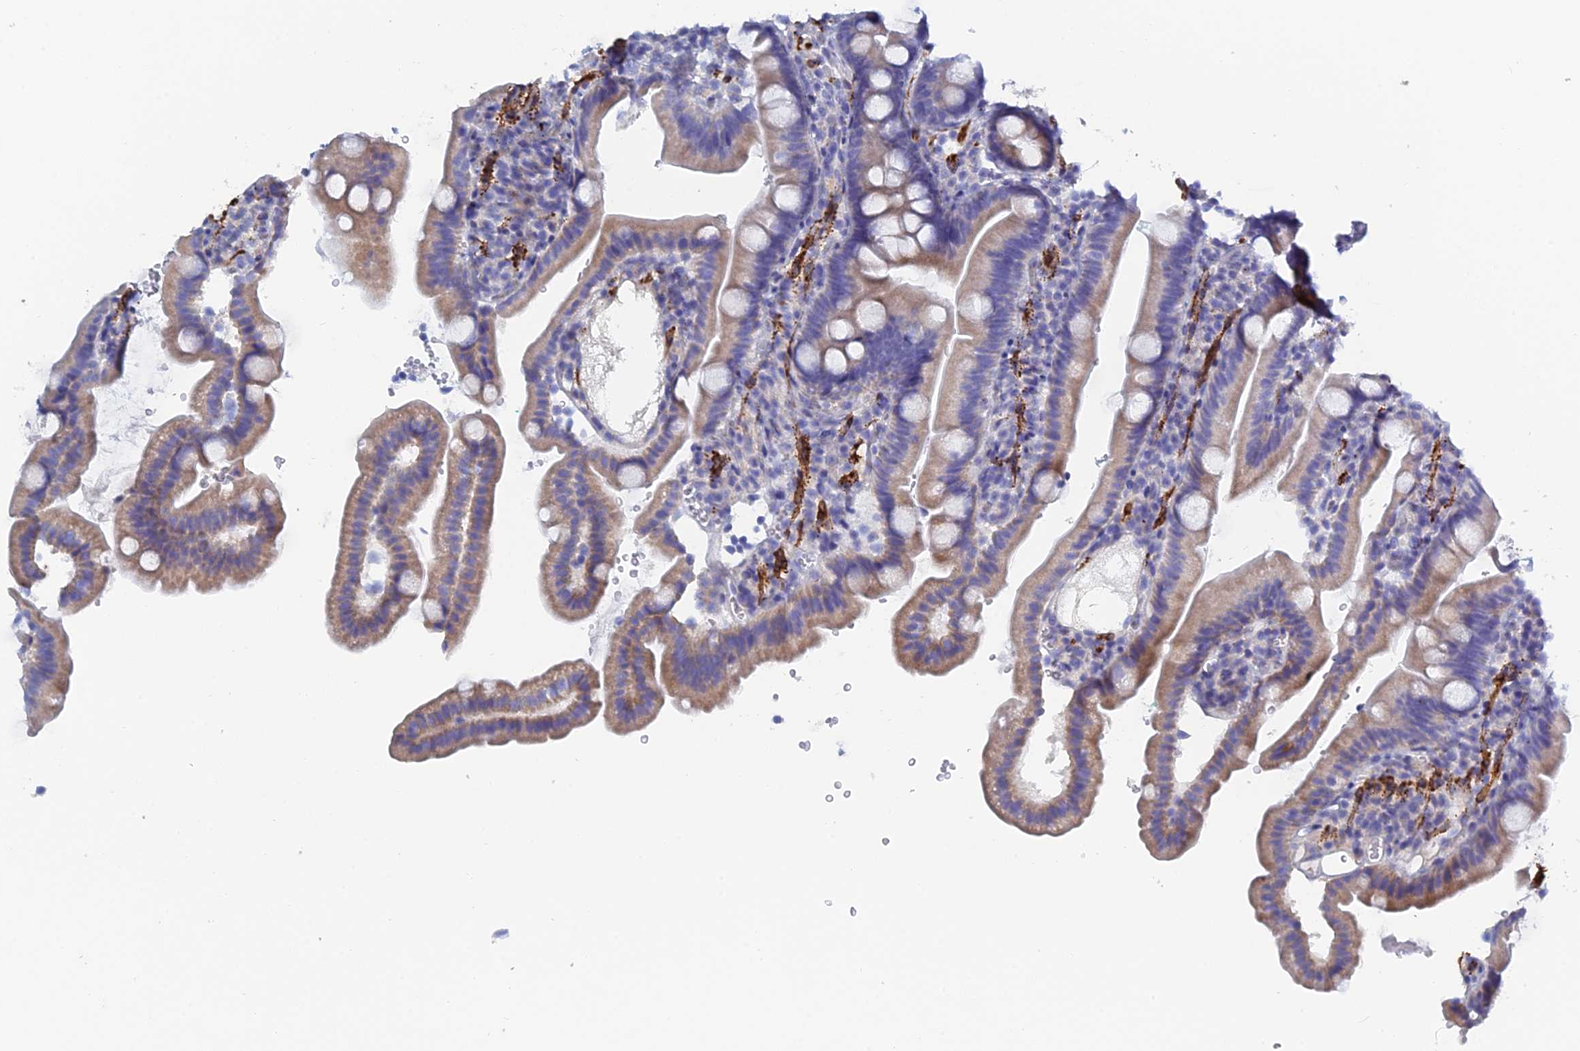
{"staining": {"intensity": "moderate", "quantity": "25%-75%", "location": "cytoplasmic/membranous"}, "tissue": "duodenum", "cell_type": "Glandular cells", "image_type": "normal", "snomed": [{"axis": "morphology", "description": "Normal tissue, NOS"}, {"axis": "topography", "description": "Duodenum"}], "caption": "Glandular cells demonstrate medium levels of moderate cytoplasmic/membranous positivity in approximately 25%-75% of cells in normal duodenum. (DAB (3,3'-diaminobenzidine) = brown stain, brightfield microscopy at high magnification).", "gene": "PCDHA8", "patient": {"sex": "female", "age": 67}}